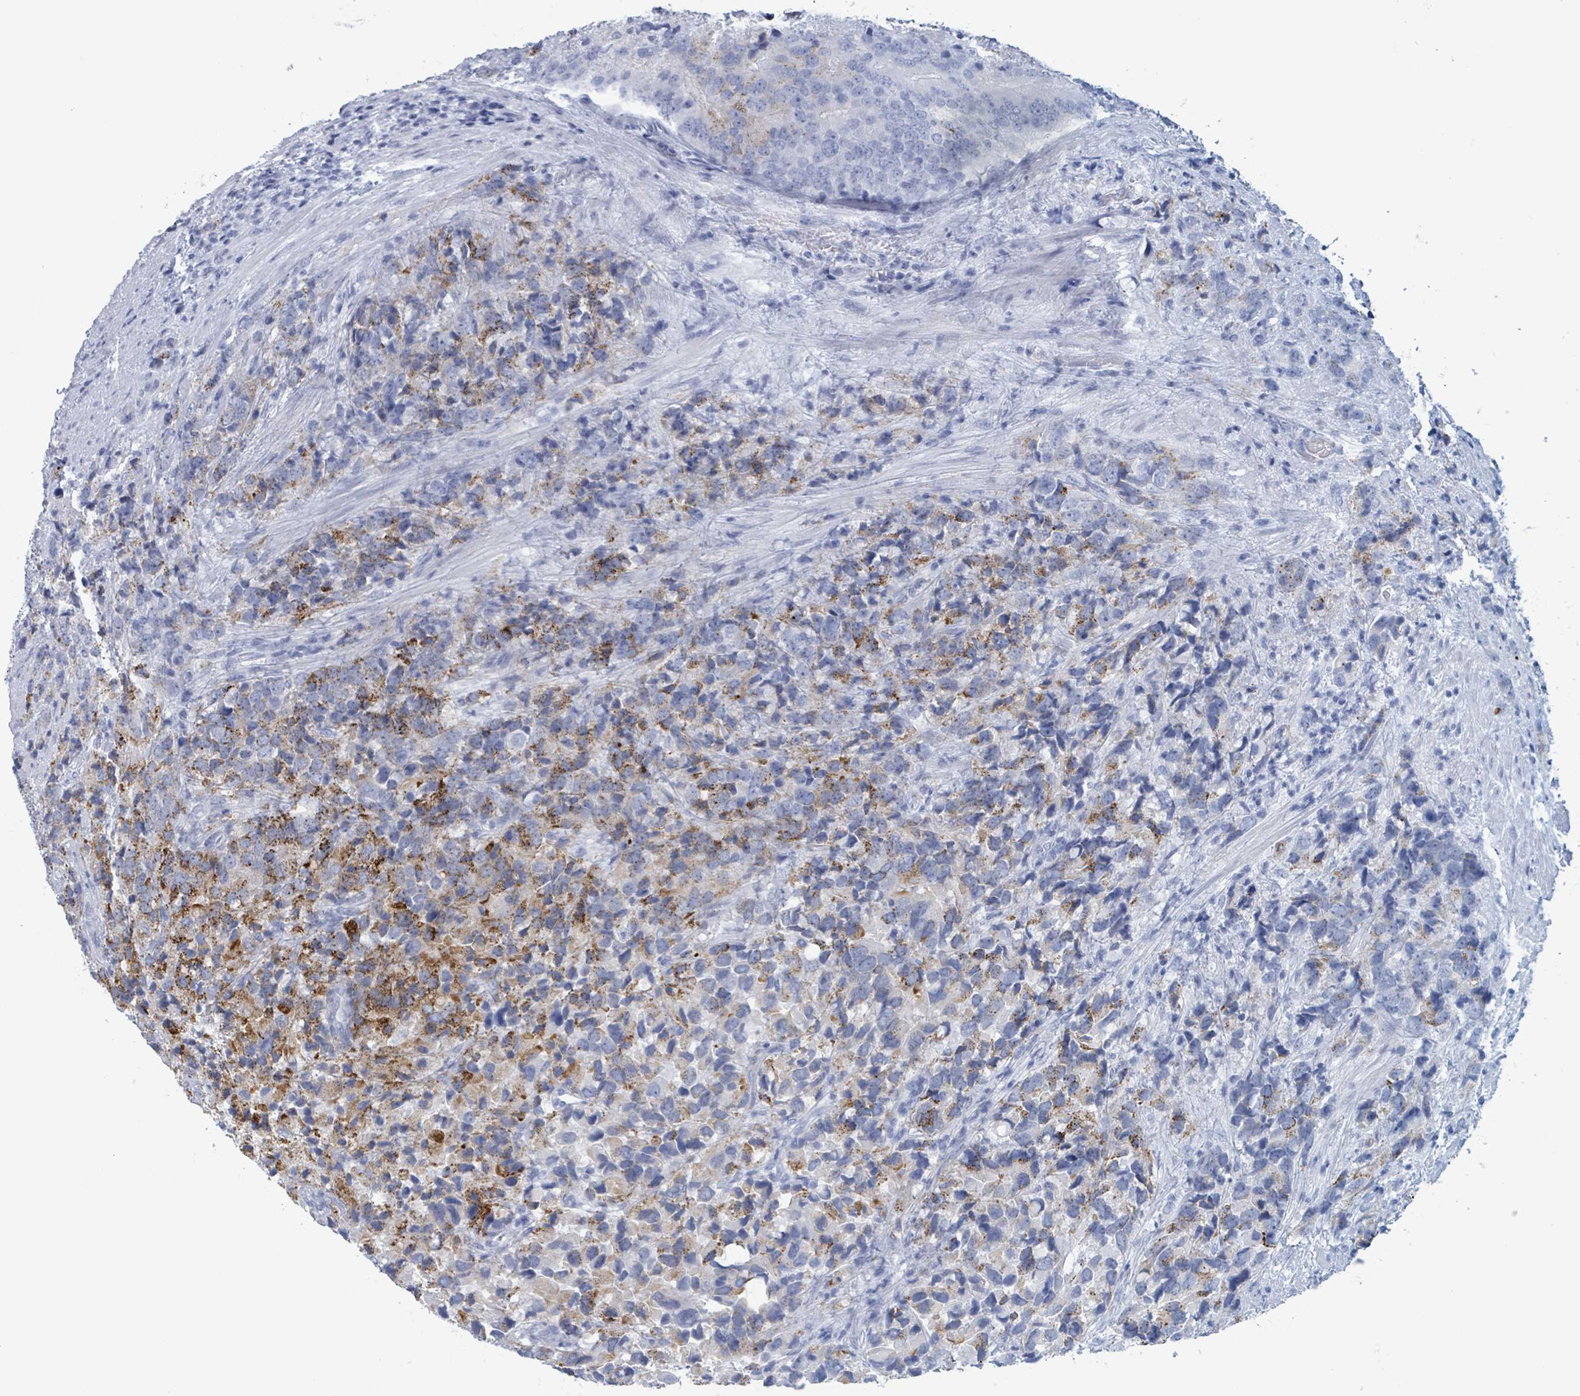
{"staining": {"intensity": "moderate", "quantity": "25%-75%", "location": "cytoplasmic/membranous"}, "tissue": "prostate cancer", "cell_type": "Tumor cells", "image_type": "cancer", "snomed": [{"axis": "morphology", "description": "Adenocarcinoma, High grade"}, {"axis": "topography", "description": "Prostate"}], "caption": "High-grade adenocarcinoma (prostate) stained for a protein (brown) displays moderate cytoplasmic/membranous positive positivity in approximately 25%-75% of tumor cells.", "gene": "KLK4", "patient": {"sex": "male", "age": 62}}